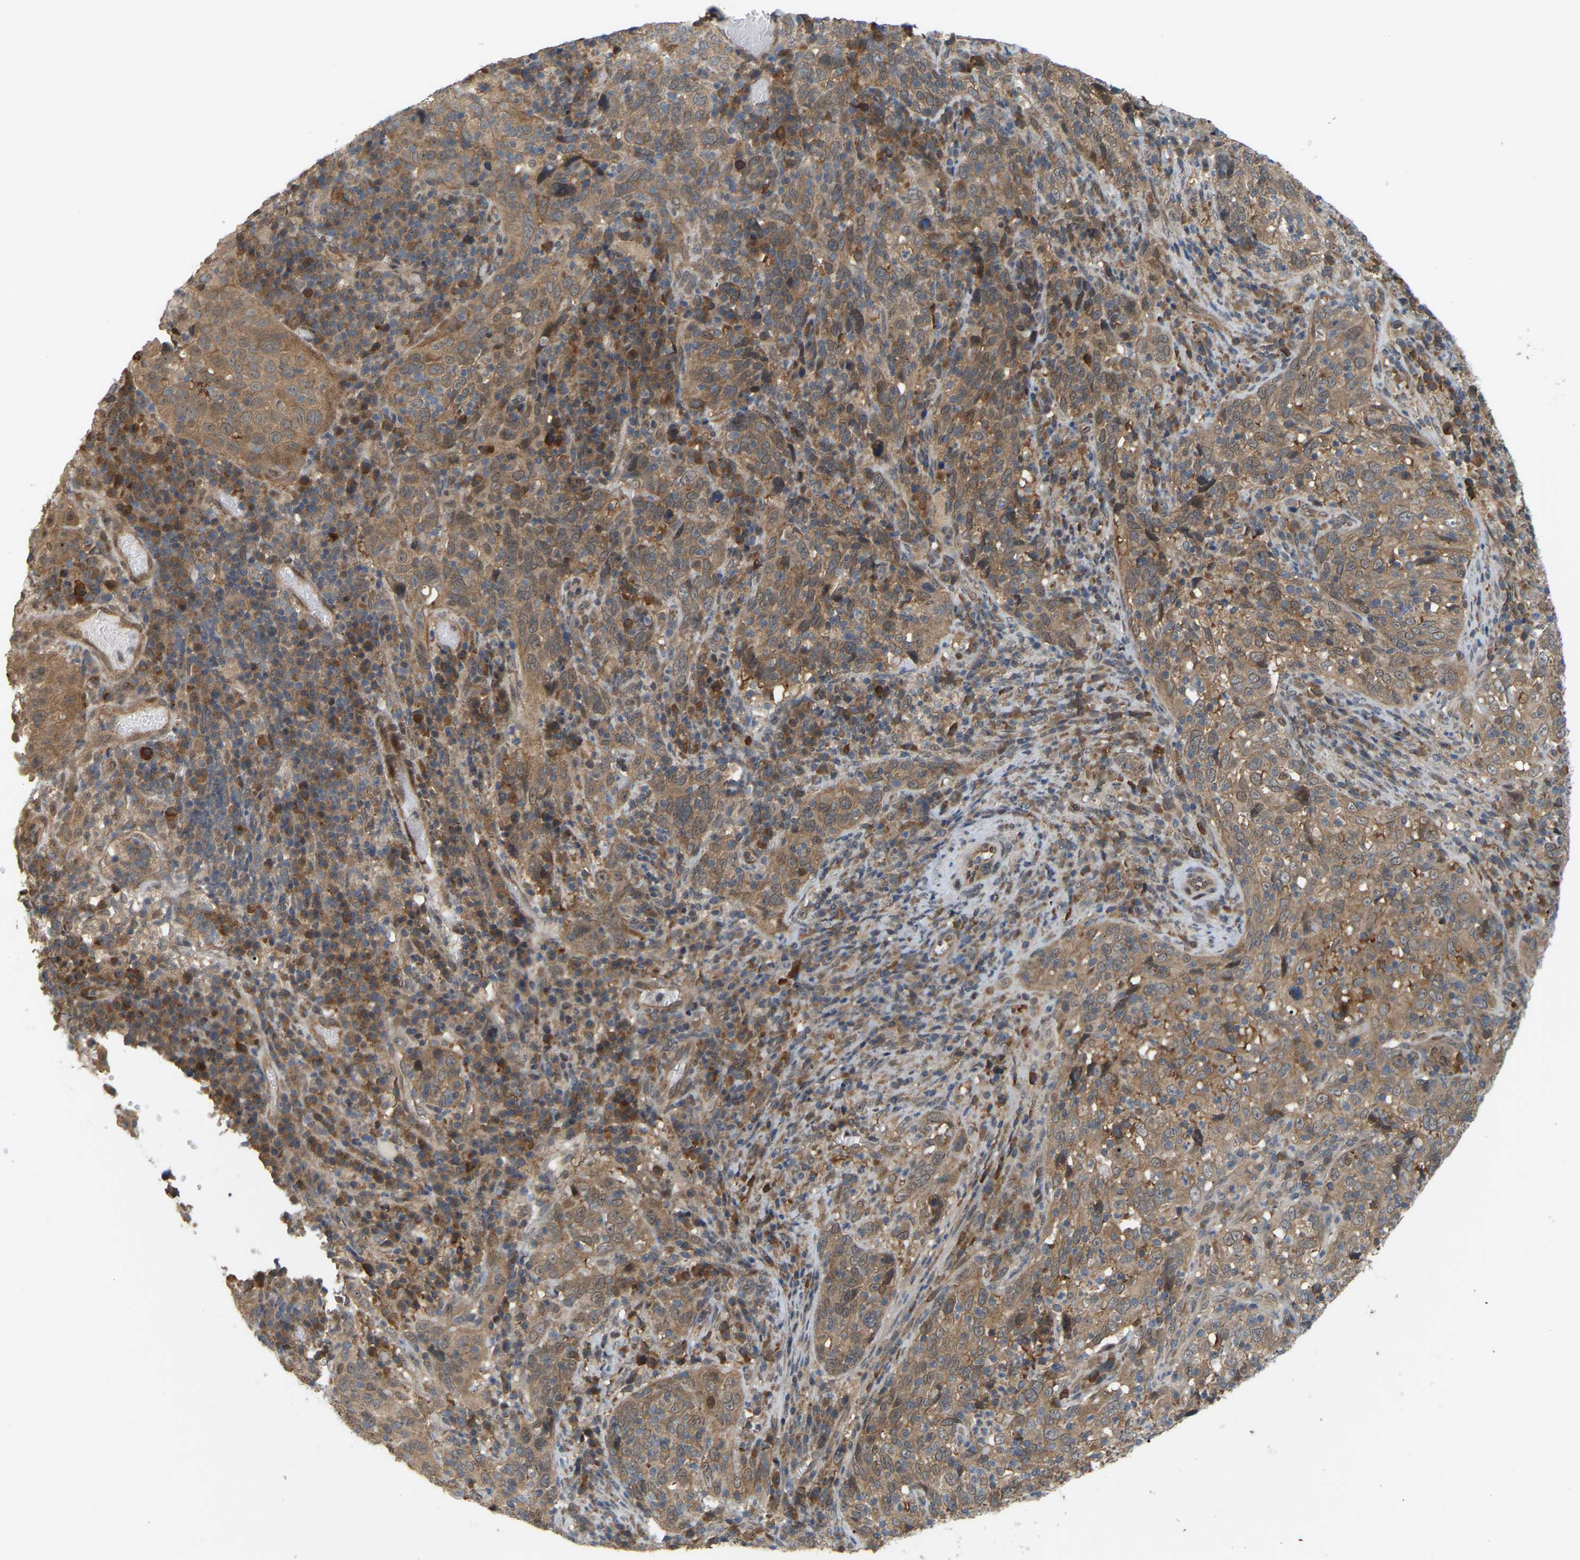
{"staining": {"intensity": "moderate", "quantity": ">75%", "location": "cytoplasmic/membranous"}, "tissue": "cervical cancer", "cell_type": "Tumor cells", "image_type": "cancer", "snomed": [{"axis": "morphology", "description": "Squamous cell carcinoma, NOS"}, {"axis": "topography", "description": "Cervix"}], "caption": "Human cervical cancer (squamous cell carcinoma) stained for a protein (brown) displays moderate cytoplasmic/membranous positive positivity in about >75% of tumor cells.", "gene": "CROT", "patient": {"sex": "female", "age": 46}}